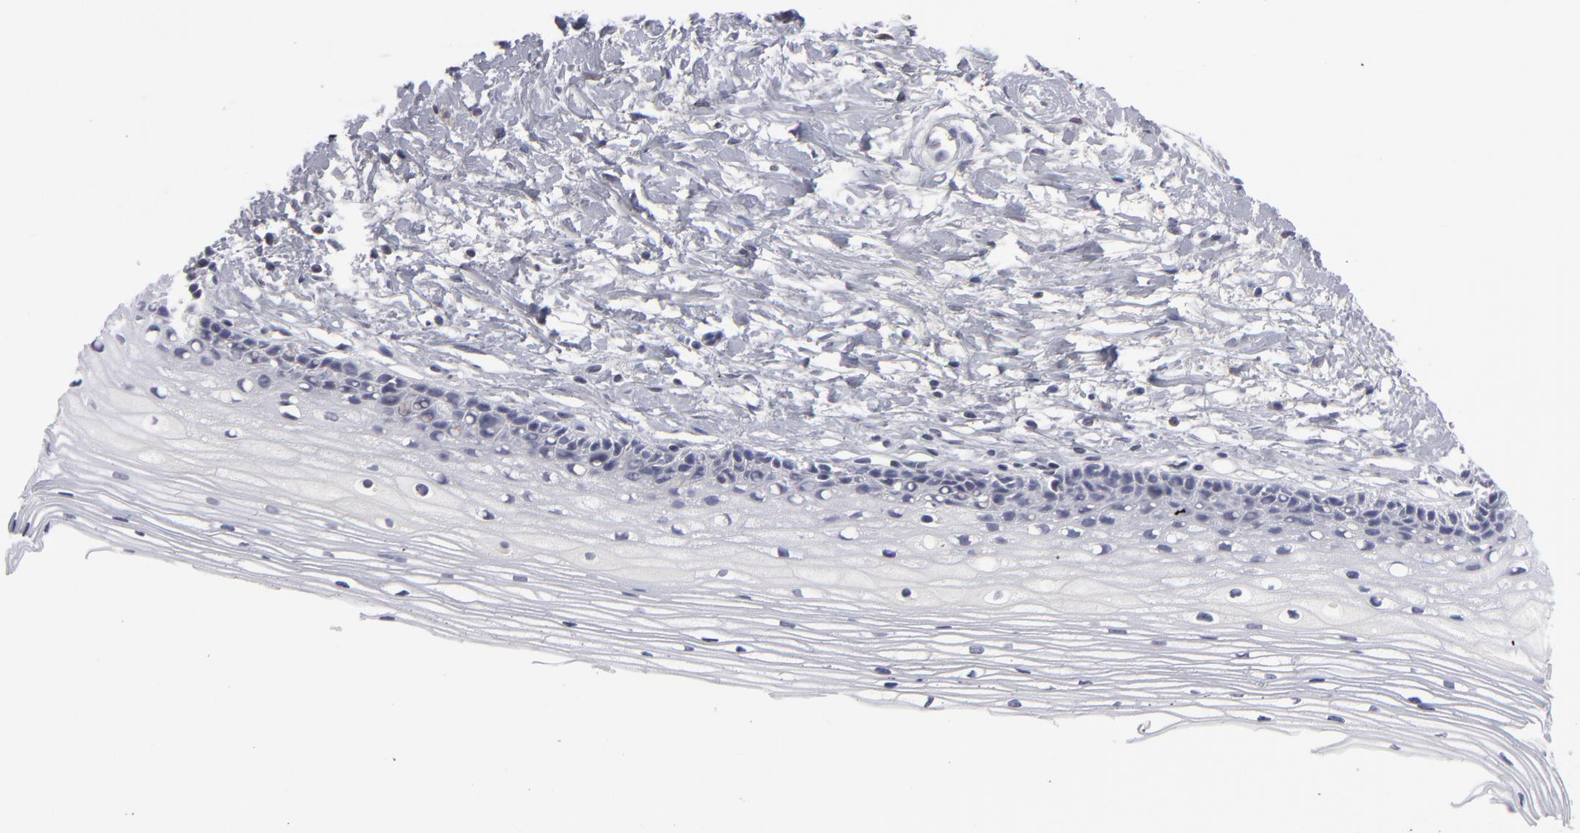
{"staining": {"intensity": "negative", "quantity": "none", "location": "none"}, "tissue": "cervix", "cell_type": "Glandular cells", "image_type": "normal", "snomed": [{"axis": "morphology", "description": "Normal tissue, NOS"}, {"axis": "topography", "description": "Cervix"}], "caption": "Glandular cells show no significant positivity in benign cervix. Nuclei are stained in blue.", "gene": "ODF2", "patient": {"sex": "female", "age": 77}}